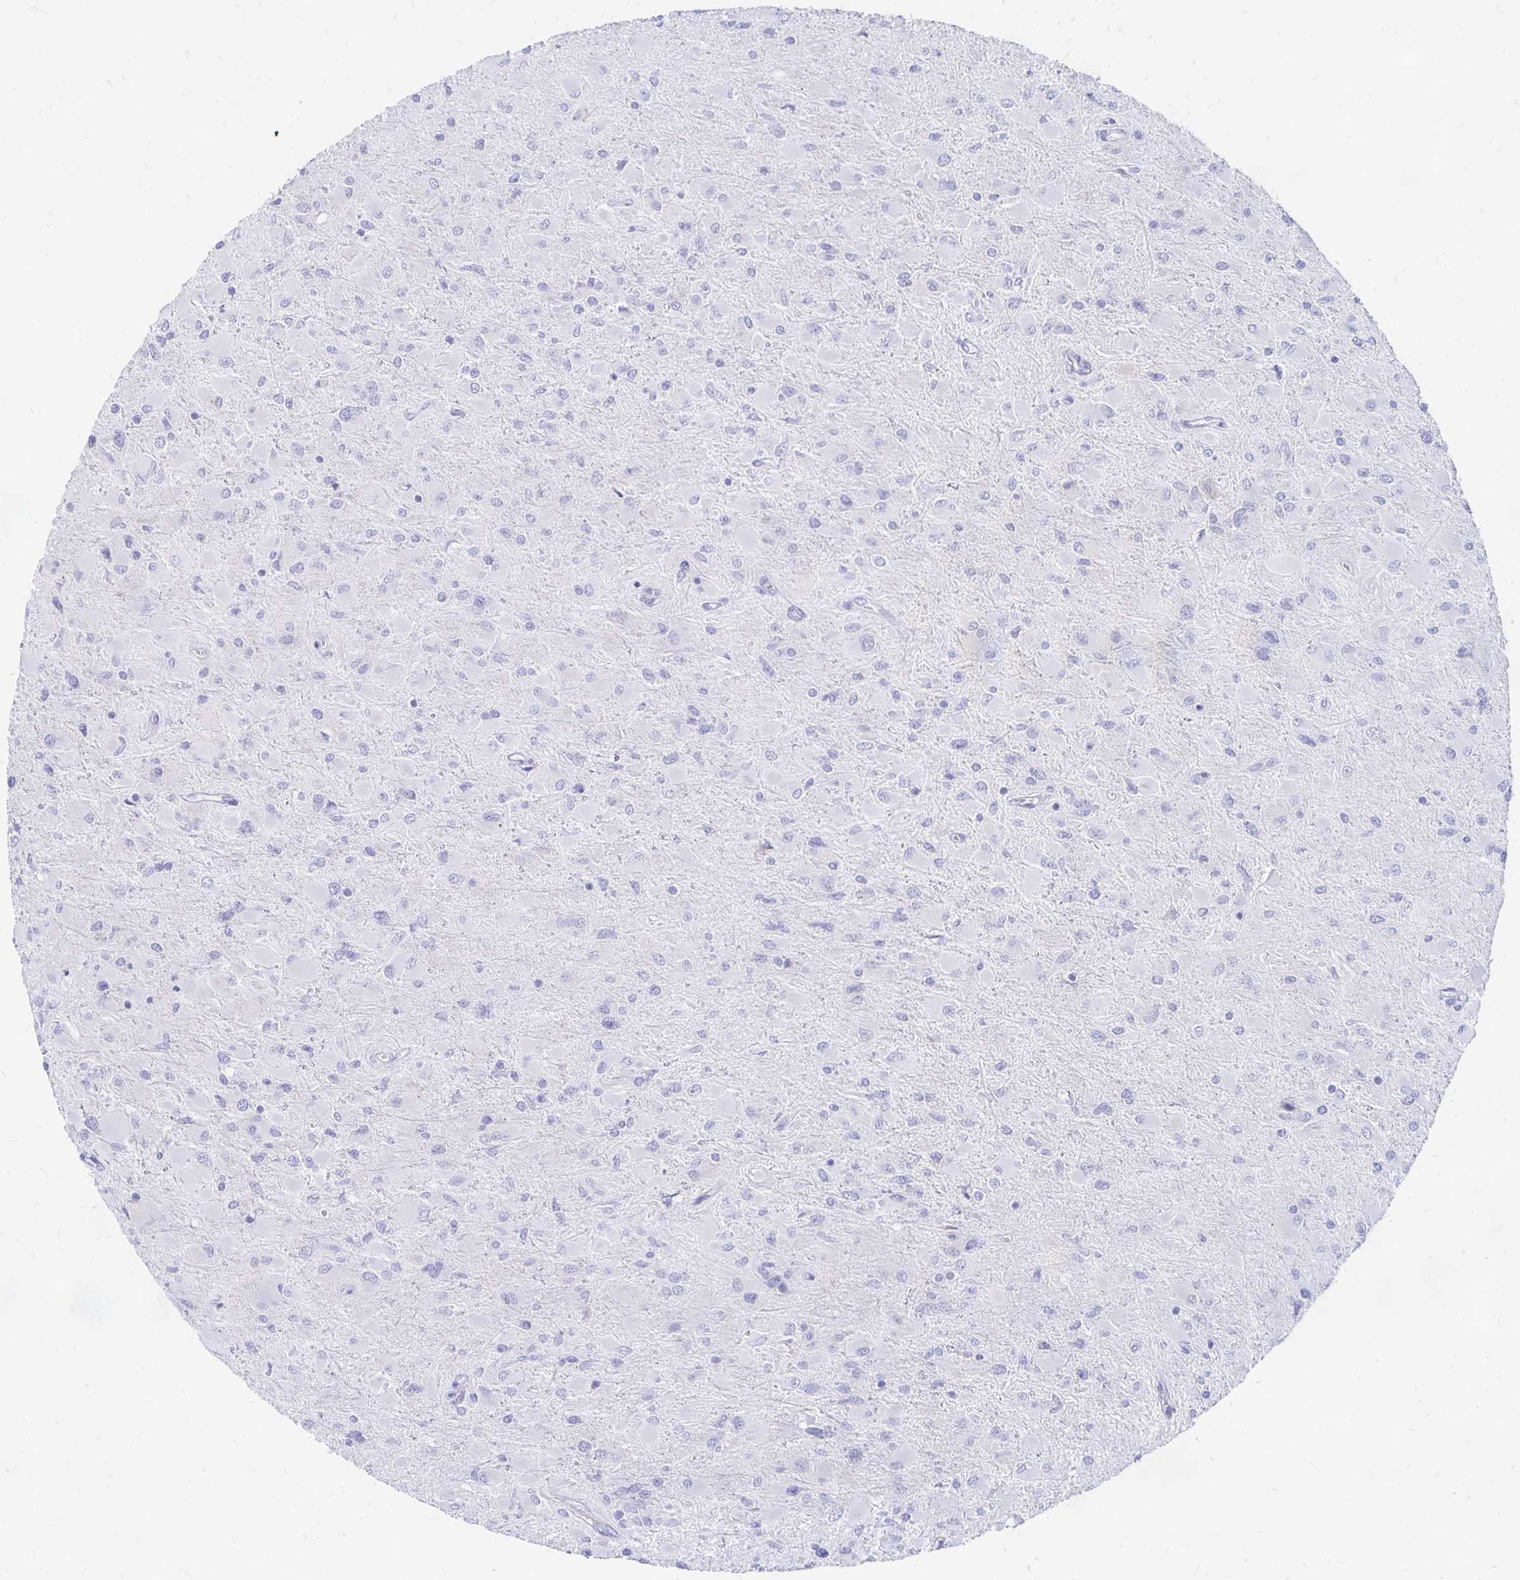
{"staining": {"intensity": "negative", "quantity": "none", "location": "none"}, "tissue": "glioma", "cell_type": "Tumor cells", "image_type": "cancer", "snomed": [{"axis": "morphology", "description": "Glioma, malignant, High grade"}, {"axis": "topography", "description": "Cerebral cortex"}], "caption": "This is a micrograph of immunohistochemistry (IHC) staining of glioma, which shows no staining in tumor cells.", "gene": "PEG10", "patient": {"sex": "female", "age": 36}}